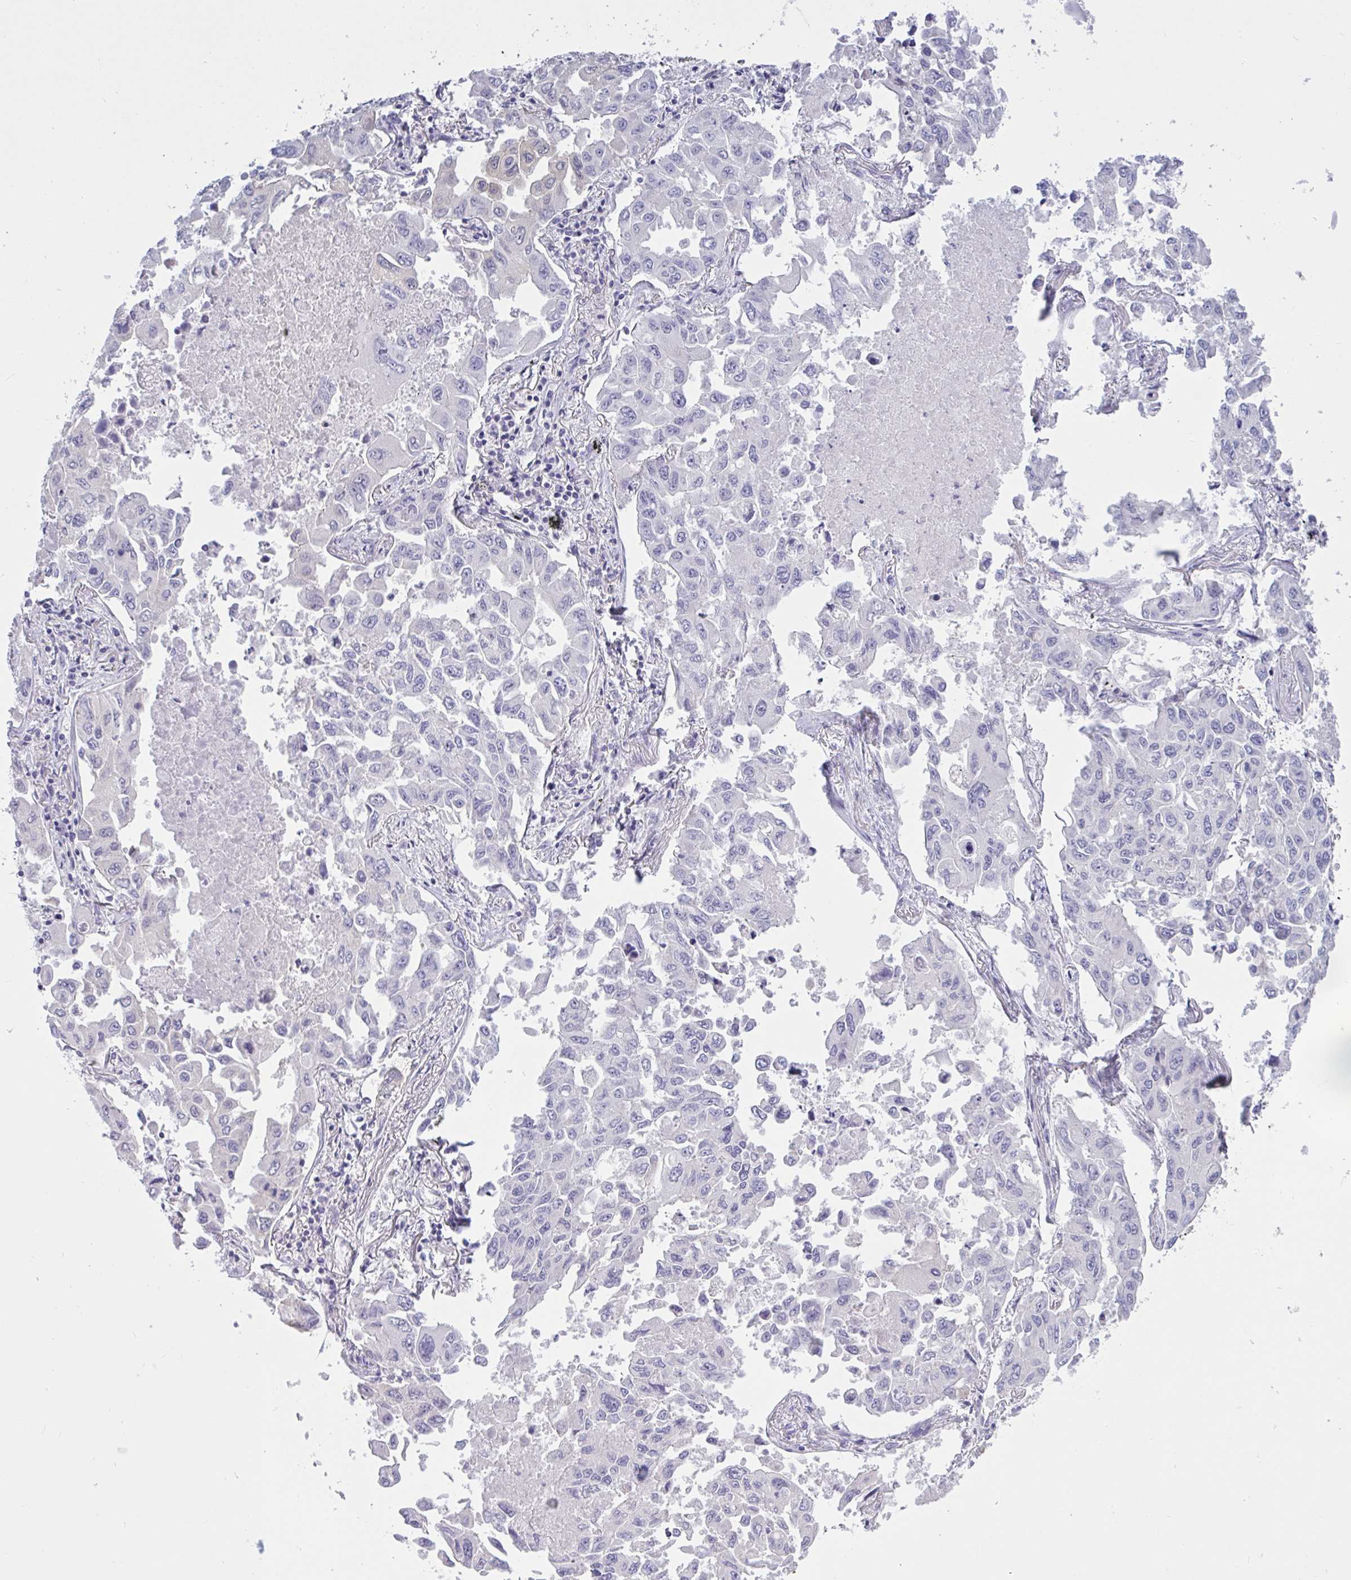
{"staining": {"intensity": "negative", "quantity": "none", "location": "none"}, "tissue": "lung cancer", "cell_type": "Tumor cells", "image_type": "cancer", "snomed": [{"axis": "morphology", "description": "Adenocarcinoma, NOS"}, {"axis": "topography", "description": "Lung"}], "caption": "The photomicrograph shows no significant expression in tumor cells of lung adenocarcinoma.", "gene": "GSDMB", "patient": {"sex": "male", "age": 64}}